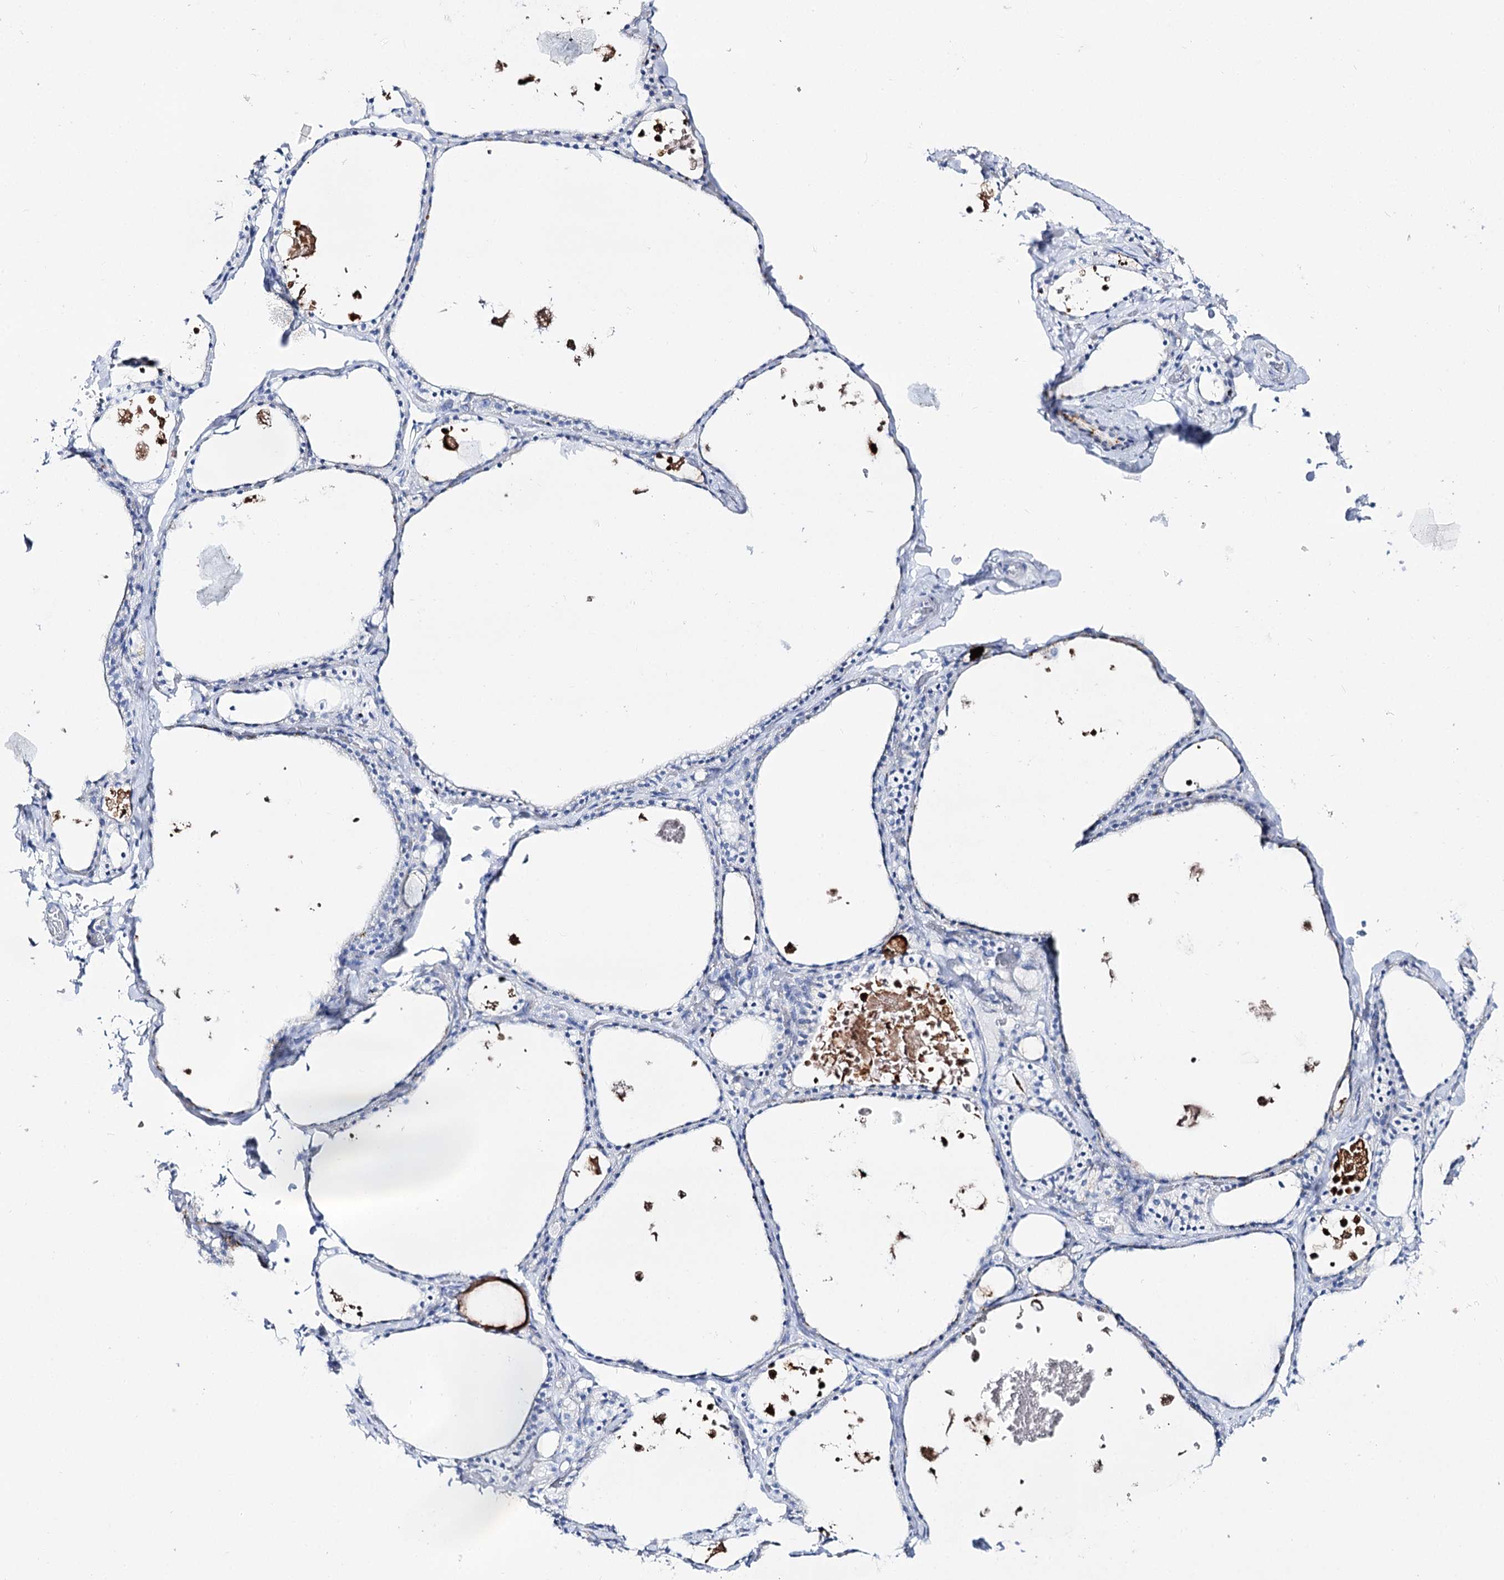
{"staining": {"intensity": "moderate", "quantity": "<25%", "location": "cytoplasmic/membranous"}, "tissue": "thyroid gland", "cell_type": "Glandular cells", "image_type": "normal", "snomed": [{"axis": "morphology", "description": "Normal tissue, NOS"}, {"axis": "topography", "description": "Thyroid gland"}], "caption": "This is an image of immunohistochemistry staining of normal thyroid gland, which shows moderate staining in the cytoplasmic/membranous of glandular cells.", "gene": "SLC3A1", "patient": {"sex": "male", "age": 56}}